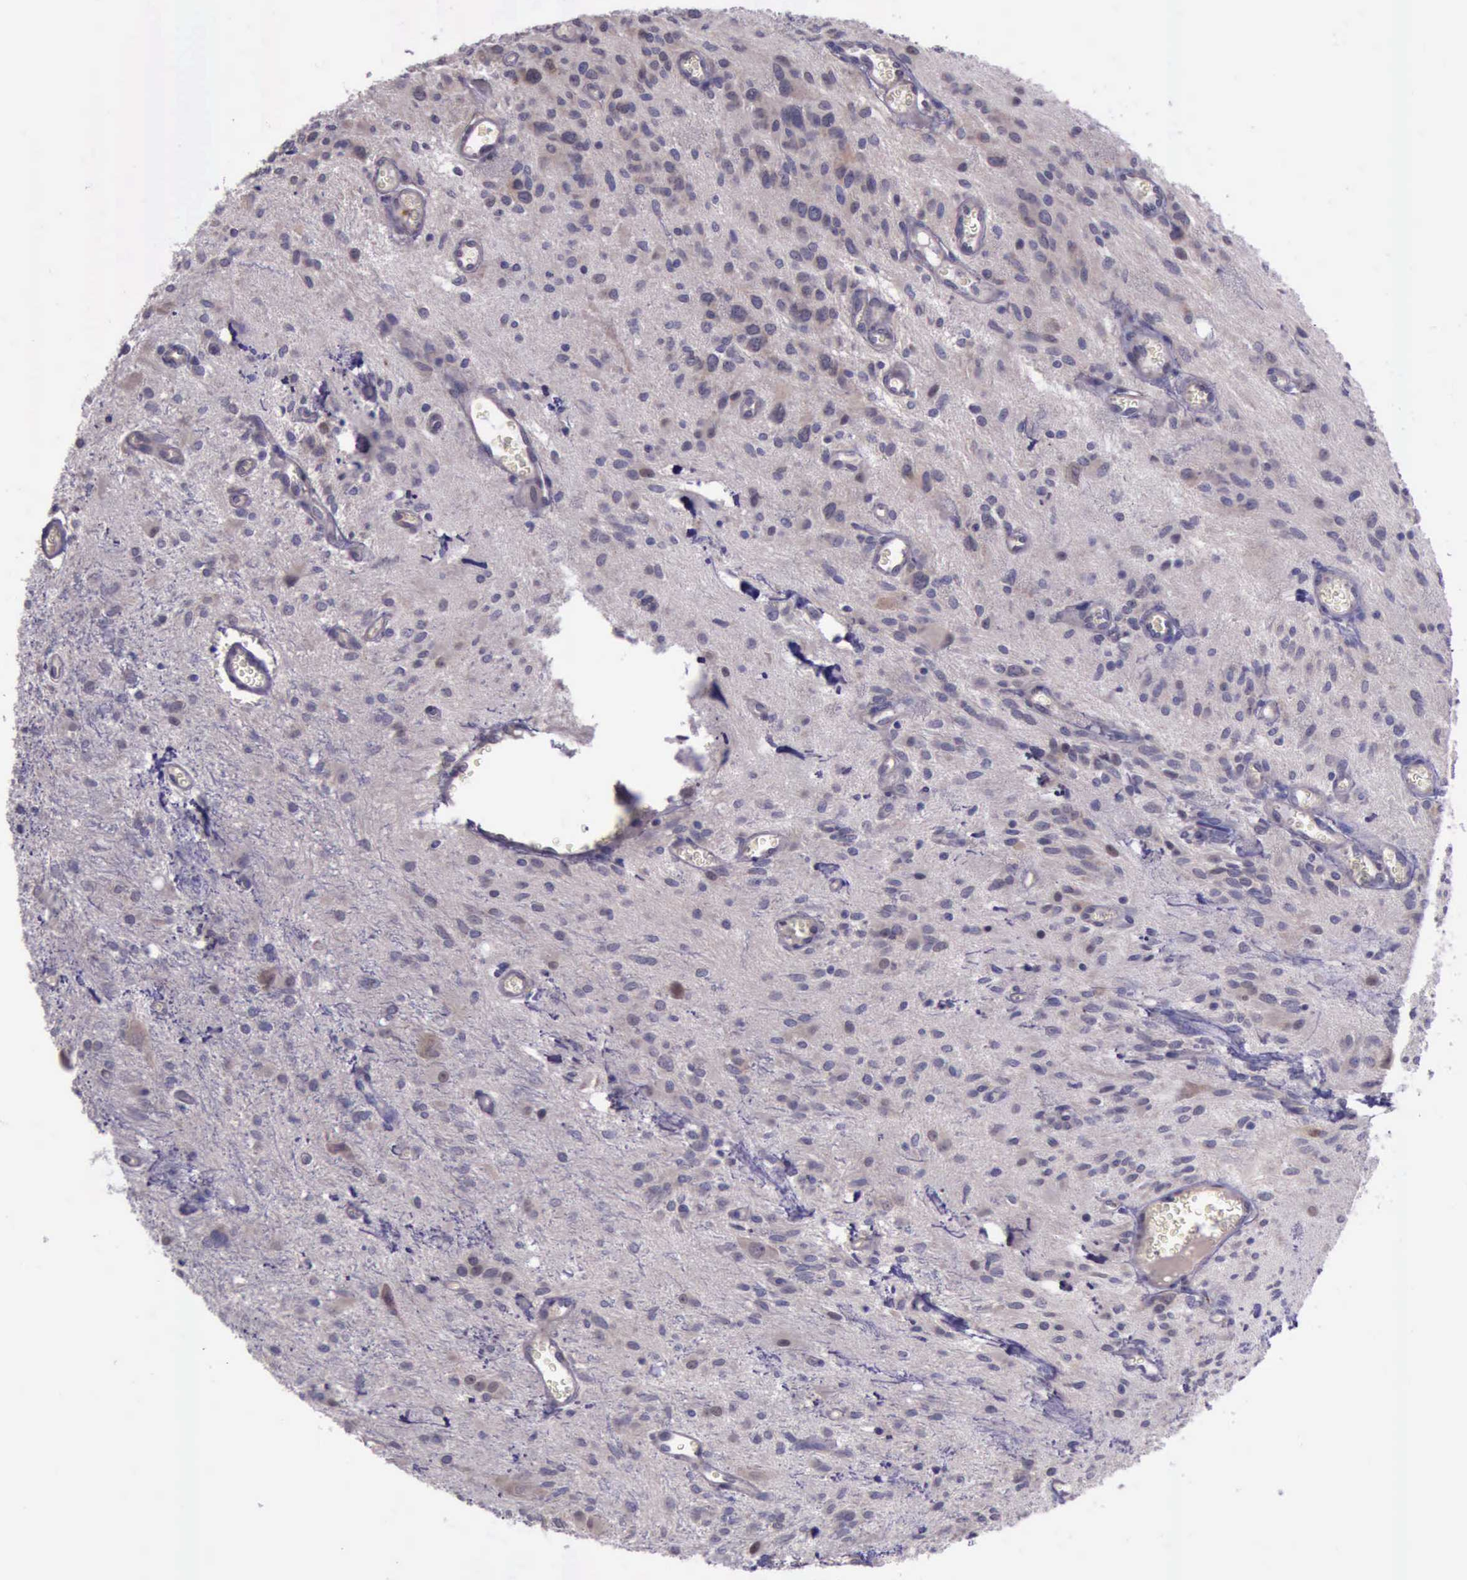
{"staining": {"intensity": "weak", "quantity": ">75%", "location": "cytoplasmic/membranous"}, "tissue": "glioma", "cell_type": "Tumor cells", "image_type": "cancer", "snomed": [{"axis": "morphology", "description": "Glioma, malignant, Low grade"}, {"axis": "topography", "description": "Brain"}], "caption": "Glioma tissue displays weak cytoplasmic/membranous staining in approximately >75% of tumor cells", "gene": "PLEK2", "patient": {"sex": "female", "age": 15}}